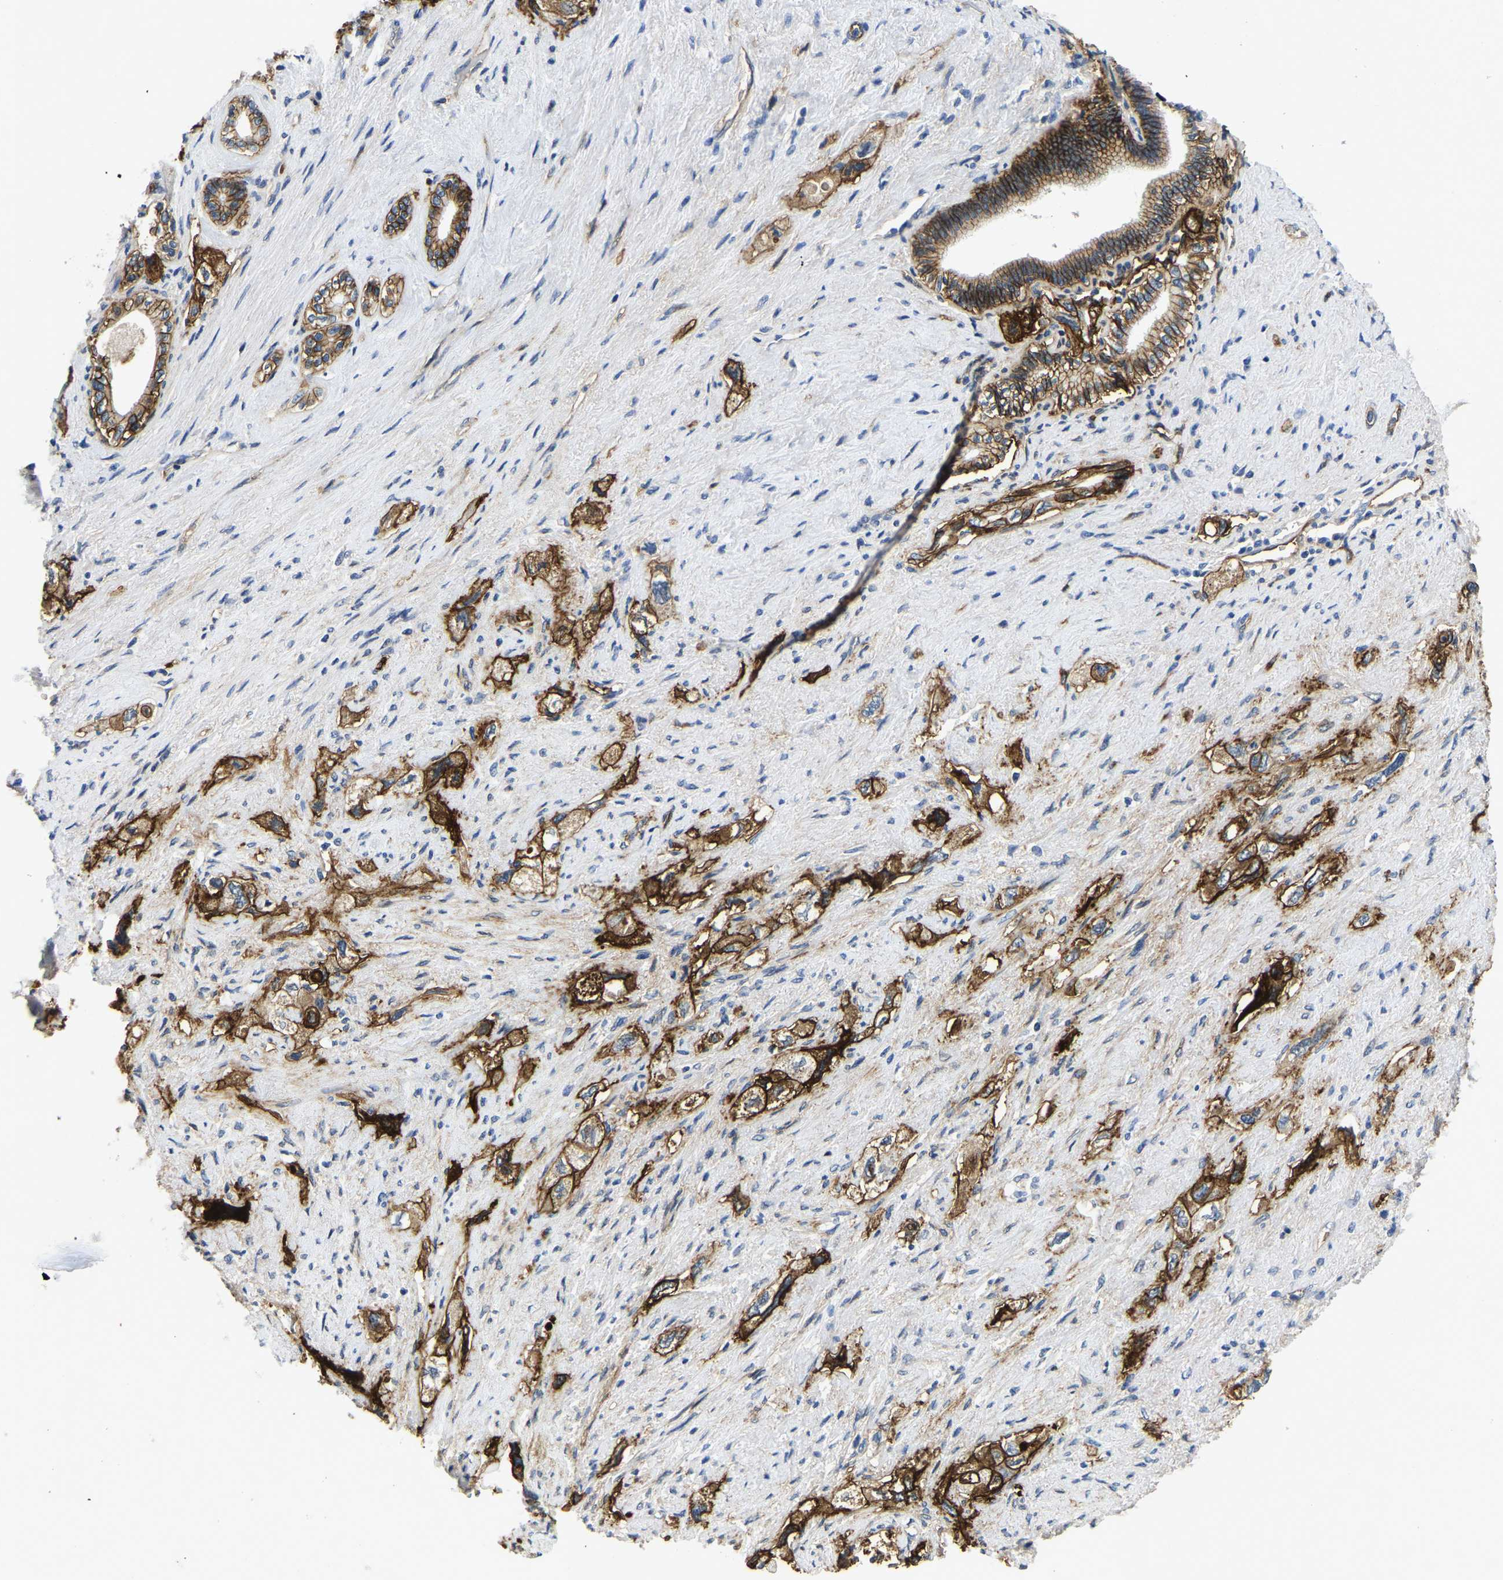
{"staining": {"intensity": "strong", "quantity": ">75%", "location": "cytoplasmic/membranous"}, "tissue": "pancreatic cancer", "cell_type": "Tumor cells", "image_type": "cancer", "snomed": [{"axis": "morphology", "description": "Adenocarcinoma, NOS"}, {"axis": "topography", "description": "Pancreas"}], "caption": "A photomicrograph showing strong cytoplasmic/membranous positivity in about >75% of tumor cells in adenocarcinoma (pancreatic), as visualized by brown immunohistochemical staining.", "gene": "ITGA2", "patient": {"sex": "female", "age": 73}}